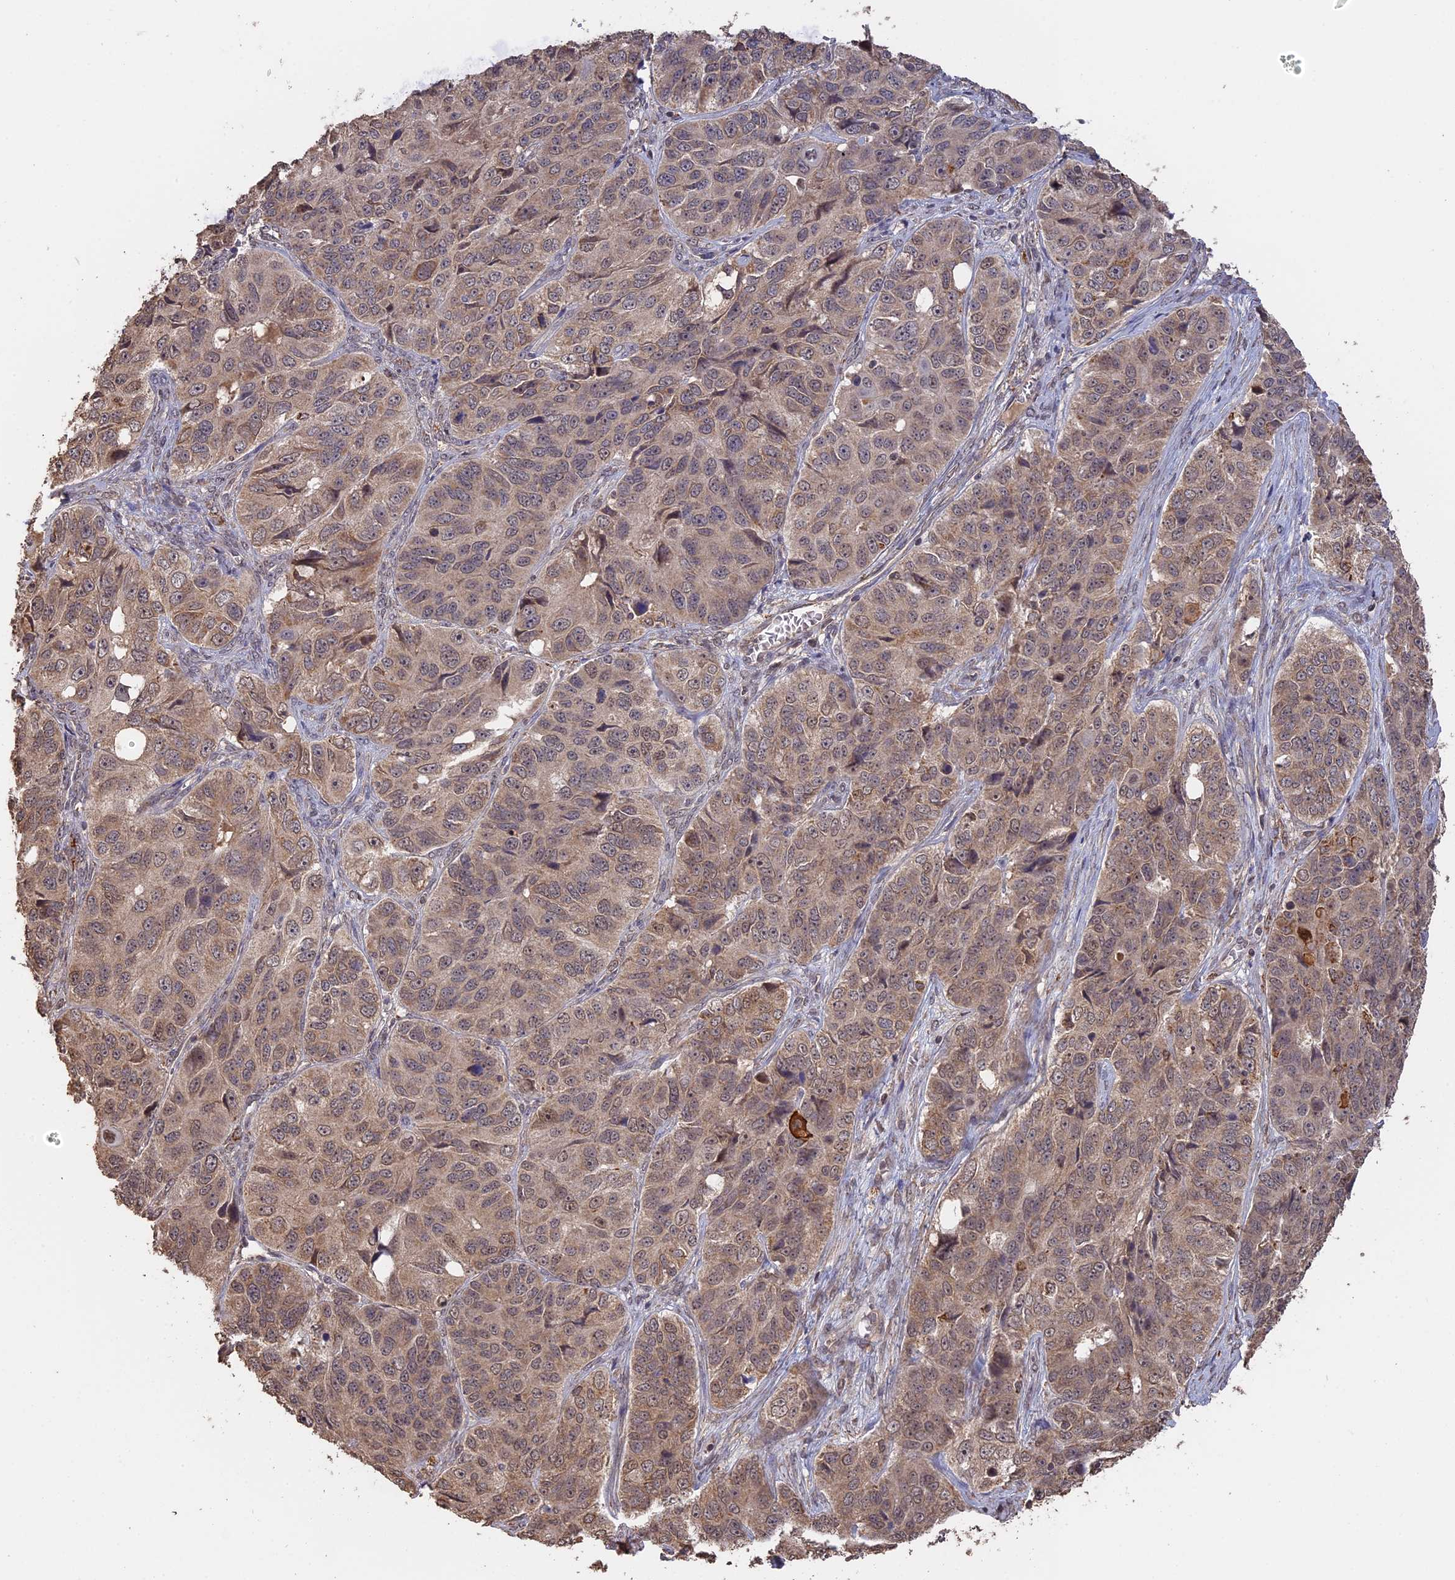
{"staining": {"intensity": "strong", "quantity": "25%-75%", "location": "cytoplasmic/membranous"}, "tissue": "ovarian cancer", "cell_type": "Tumor cells", "image_type": "cancer", "snomed": [{"axis": "morphology", "description": "Carcinoma, endometroid"}, {"axis": "topography", "description": "Ovary"}], "caption": "The histopathology image reveals immunohistochemical staining of ovarian cancer (endometroid carcinoma). There is strong cytoplasmic/membranous staining is seen in about 25%-75% of tumor cells.", "gene": "FAM210B", "patient": {"sex": "female", "age": 51}}